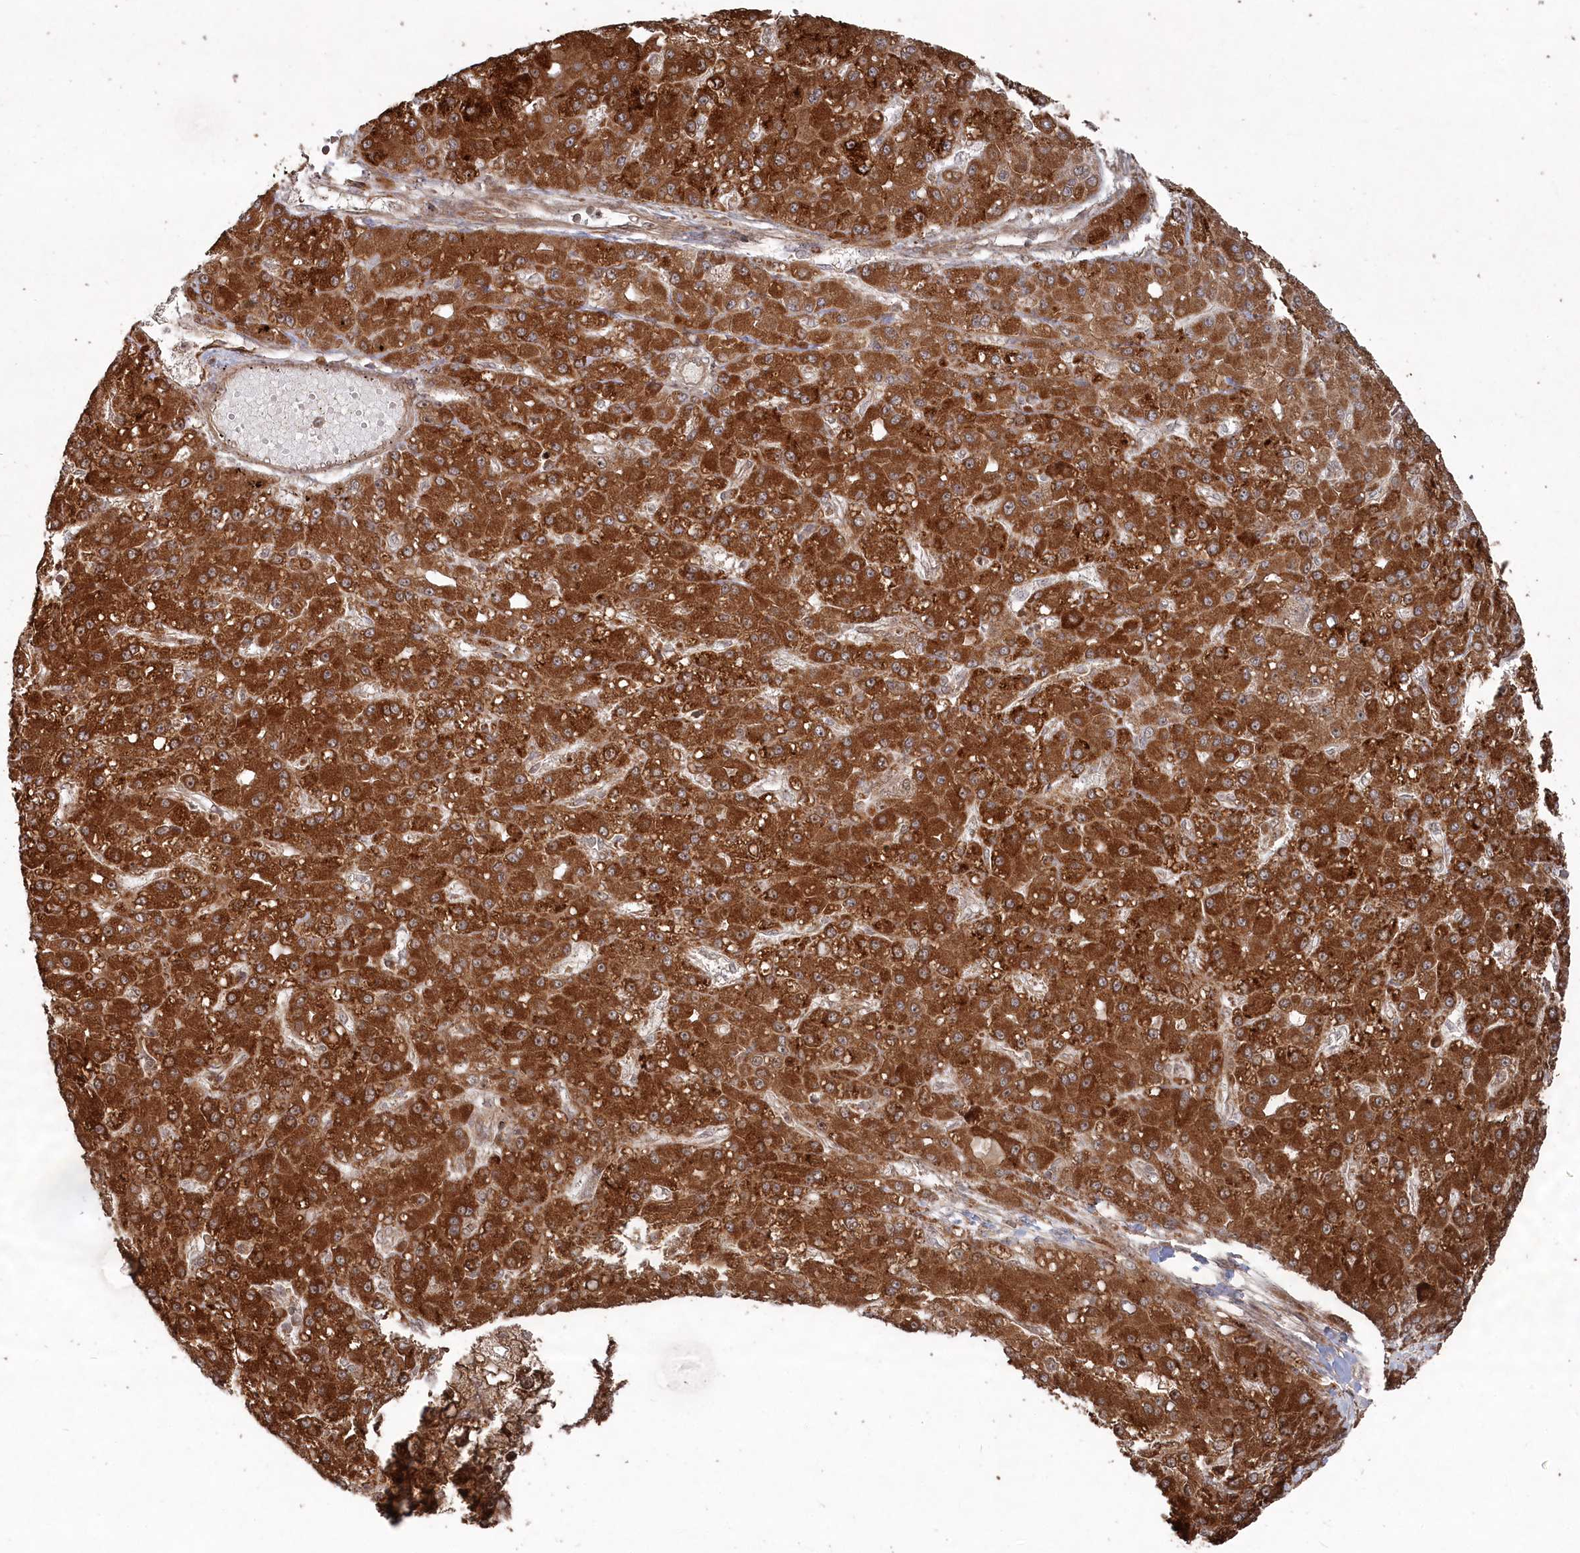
{"staining": {"intensity": "strong", "quantity": ">75%", "location": "cytoplasmic/membranous"}, "tissue": "liver cancer", "cell_type": "Tumor cells", "image_type": "cancer", "snomed": [{"axis": "morphology", "description": "Carcinoma, Hepatocellular, NOS"}, {"axis": "topography", "description": "Liver"}], "caption": "Immunohistochemistry (DAB) staining of human hepatocellular carcinoma (liver) displays strong cytoplasmic/membranous protein staining in approximately >75% of tumor cells.", "gene": "POLR3A", "patient": {"sex": "male", "age": 67}}